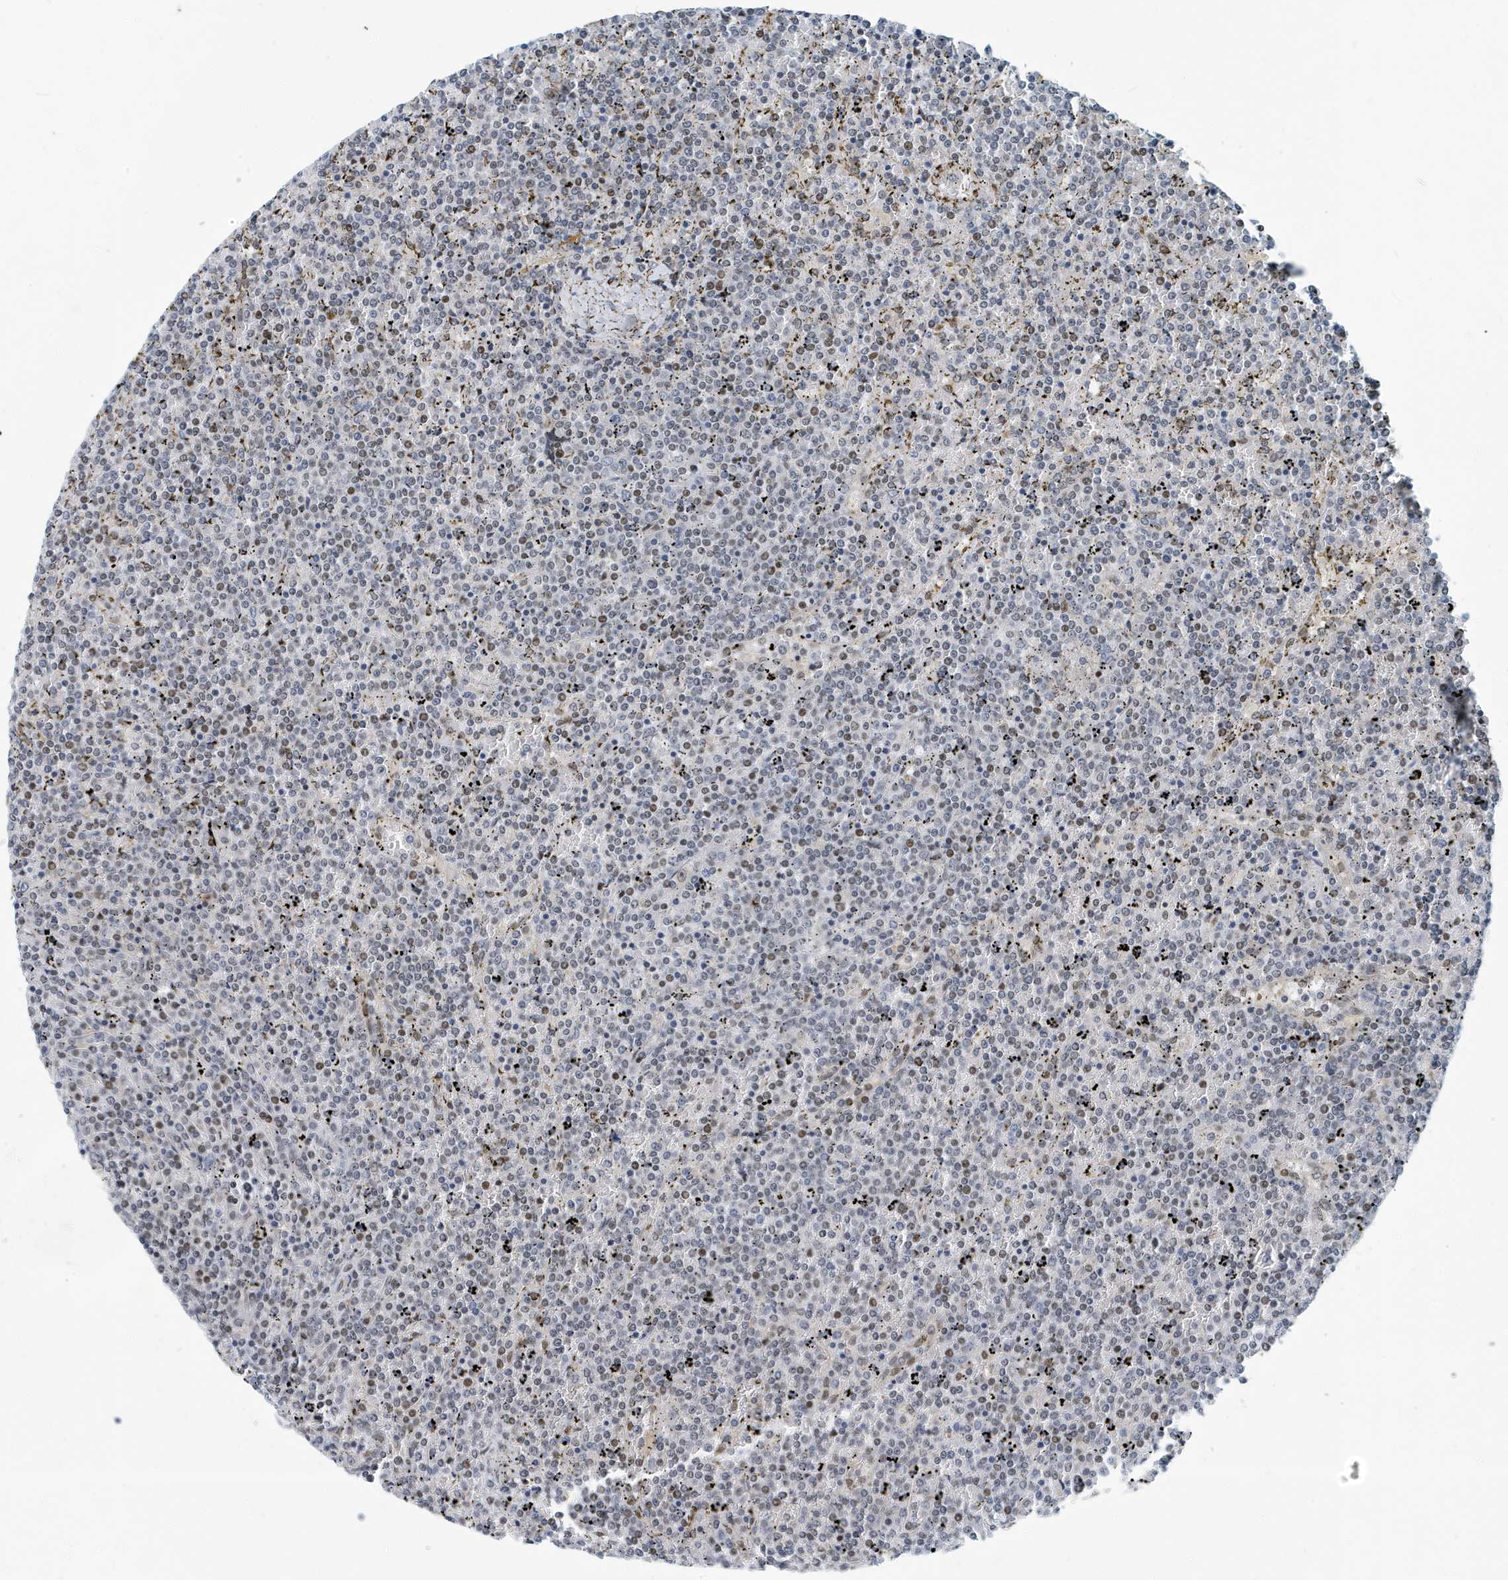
{"staining": {"intensity": "weak", "quantity": "<25%", "location": "nuclear"}, "tissue": "lymphoma", "cell_type": "Tumor cells", "image_type": "cancer", "snomed": [{"axis": "morphology", "description": "Malignant lymphoma, non-Hodgkin's type, Low grade"}, {"axis": "topography", "description": "Spleen"}], "caption": "Malignant lymphoma, non-Hodgkin's type (low-grade) stained for a protein using immunohistochemistry reveals no positivity tumor cells.", "gene": "KIF15", "patient": {"sex": "female", "age": 19}}